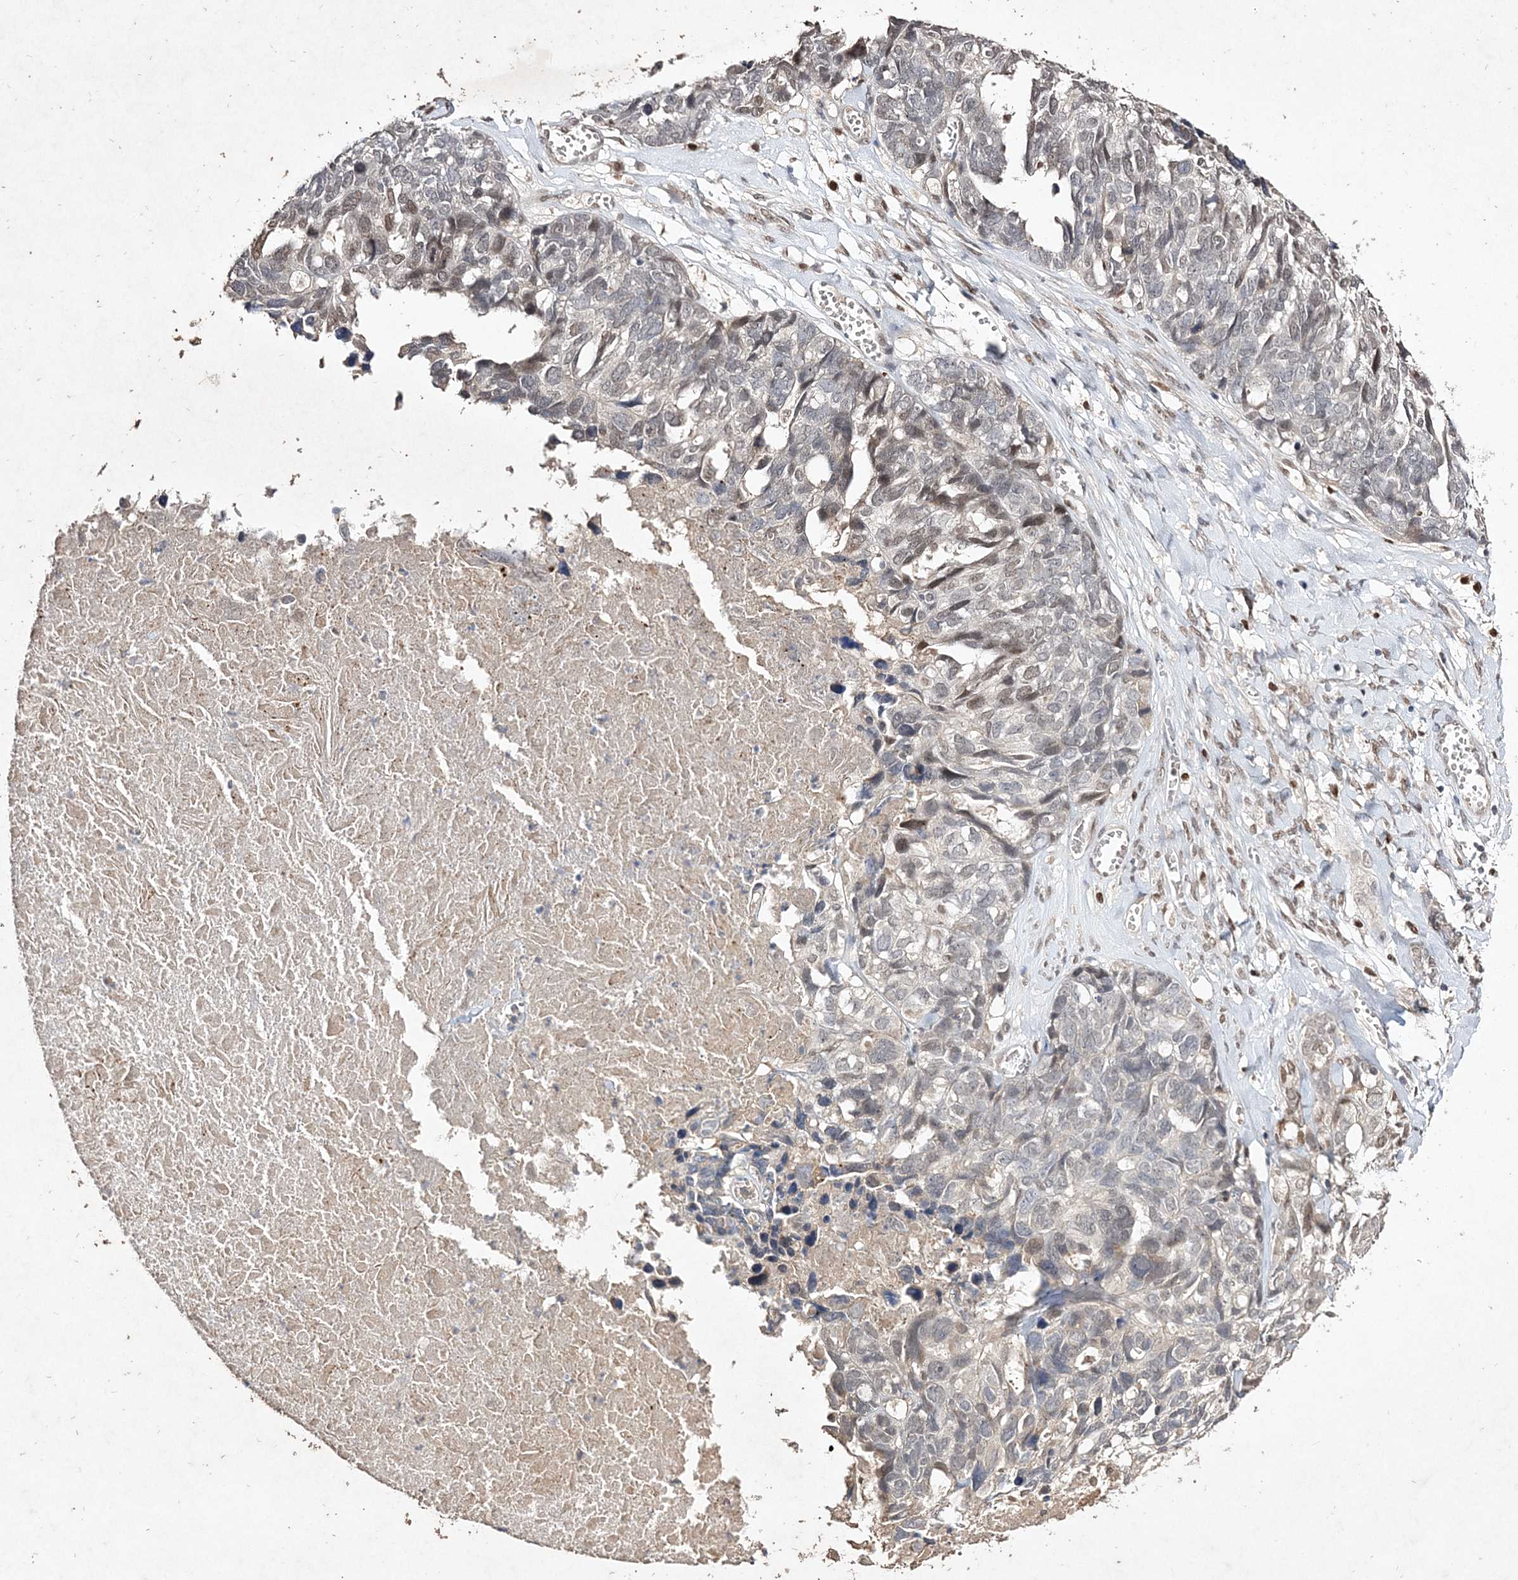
{"staining": {"intensity": "moderate", "quantity": "<25%", "location": "nuclear"}, "tissue": "ovarian cancer", "cell_type": "Tumor cells", "image_type": "cancer", "snomed": [{"axis": "morphology", "description": "Cystadenocarcinoma, serous, NOS"}, {"axis": "topography", "description": "Ovary"}], "caption": "Immunohistochemistry (DAB) staining of ovarian cancer displays moderate nuclear protein staining in about <25% of tumor cells. (DAB = brown stain, brightfield microscopy at high magnification).", "gene": "C3orf38", "patient": {"sex": "female", "age": 79}}